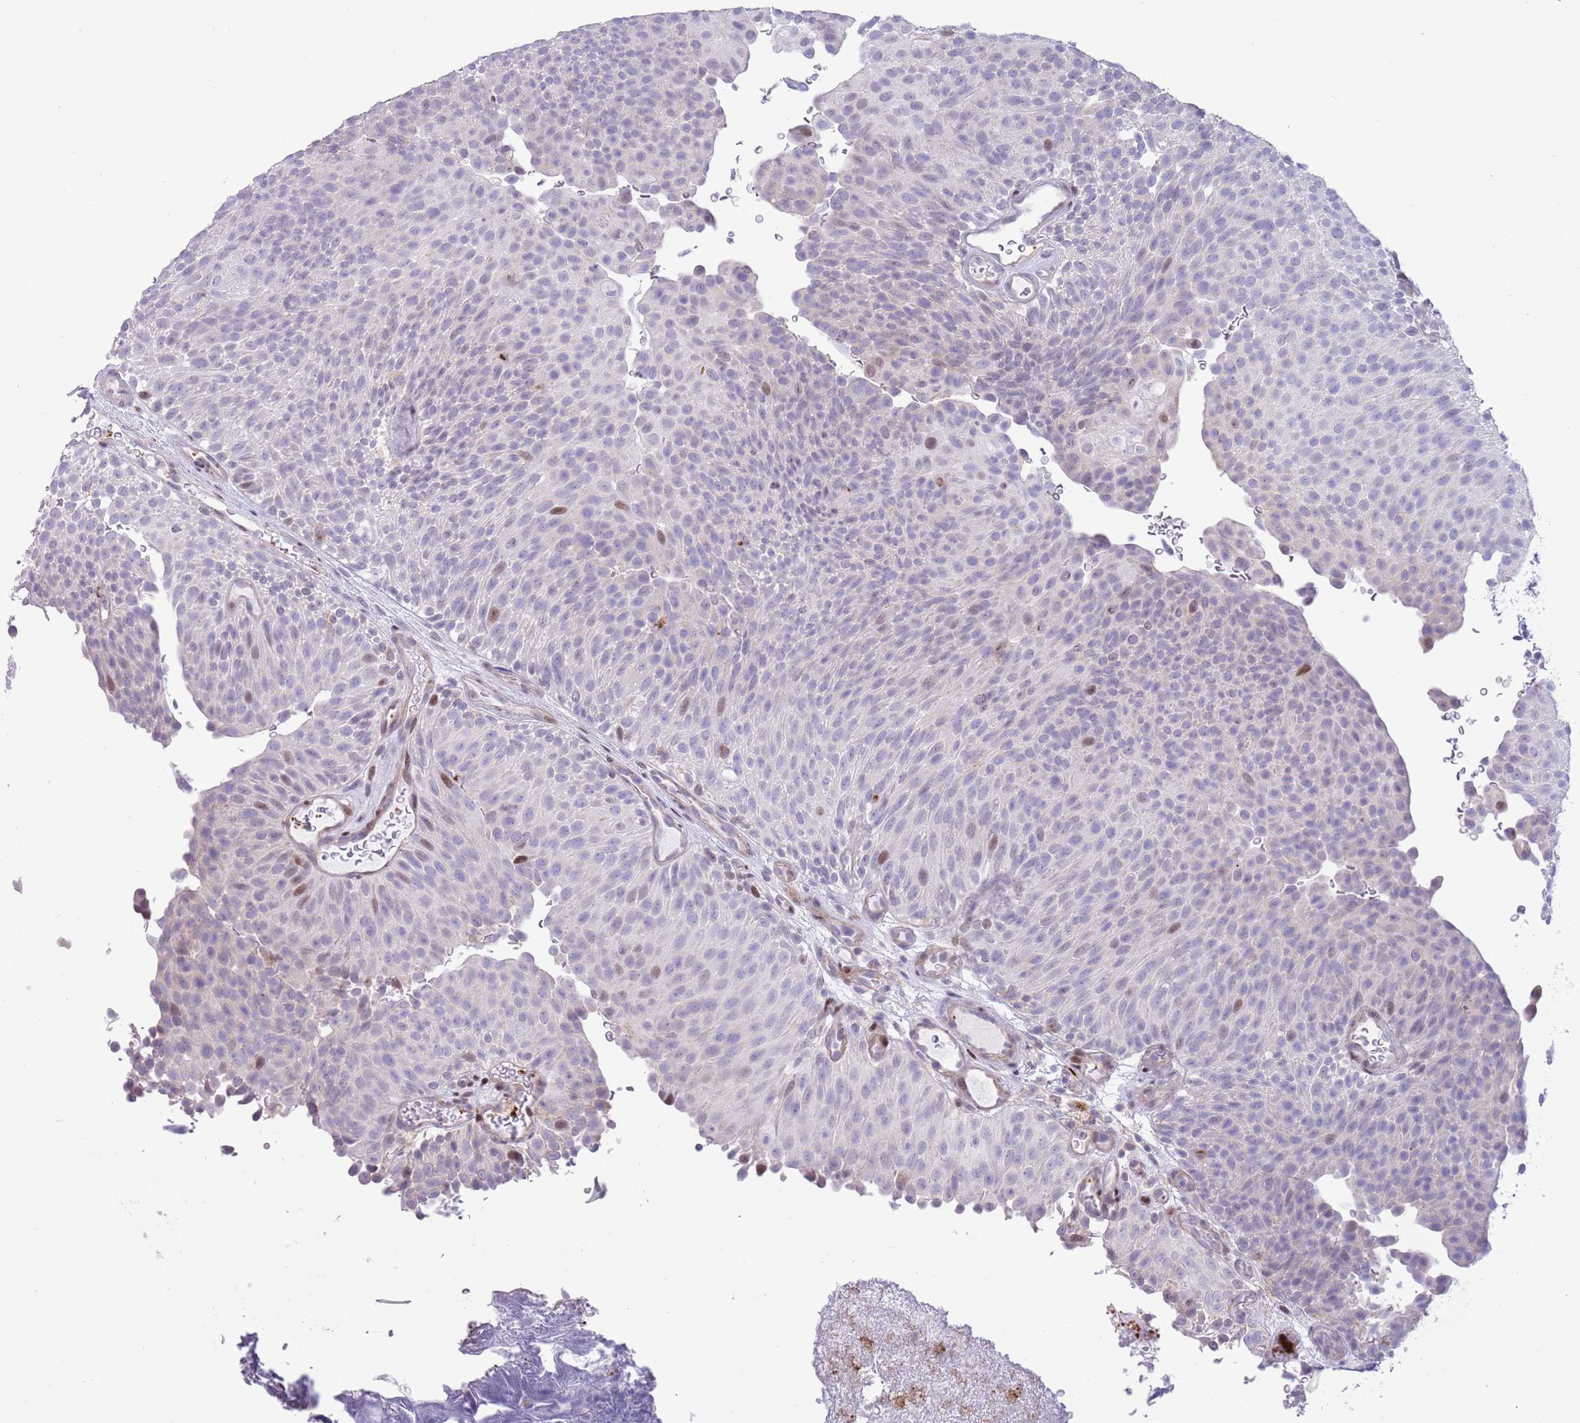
{"staining": {"intensity": "moderate", "quantity": "<25%", "location": "nuclear"}, "tissue": "urothelial cancer", "cell_type": "Tumor cells", "image_type": "cancer", "snomed": [{"axis": "morphology", "description": "Urothelial carcinoma, Low grade"}, {"axis": "topography", "description": "Urinary bladder"}], "caption": "High-magnification brightfield microscopy of urothelial cancer stained with DAB (brown) and counterstained with hematoxylin (blue). tumor cells exhibit moderate nuclear staining is seen in approximately<25% of cells.", "gene": "ANO8", "patient": {"sex": "male", "age": 78}}